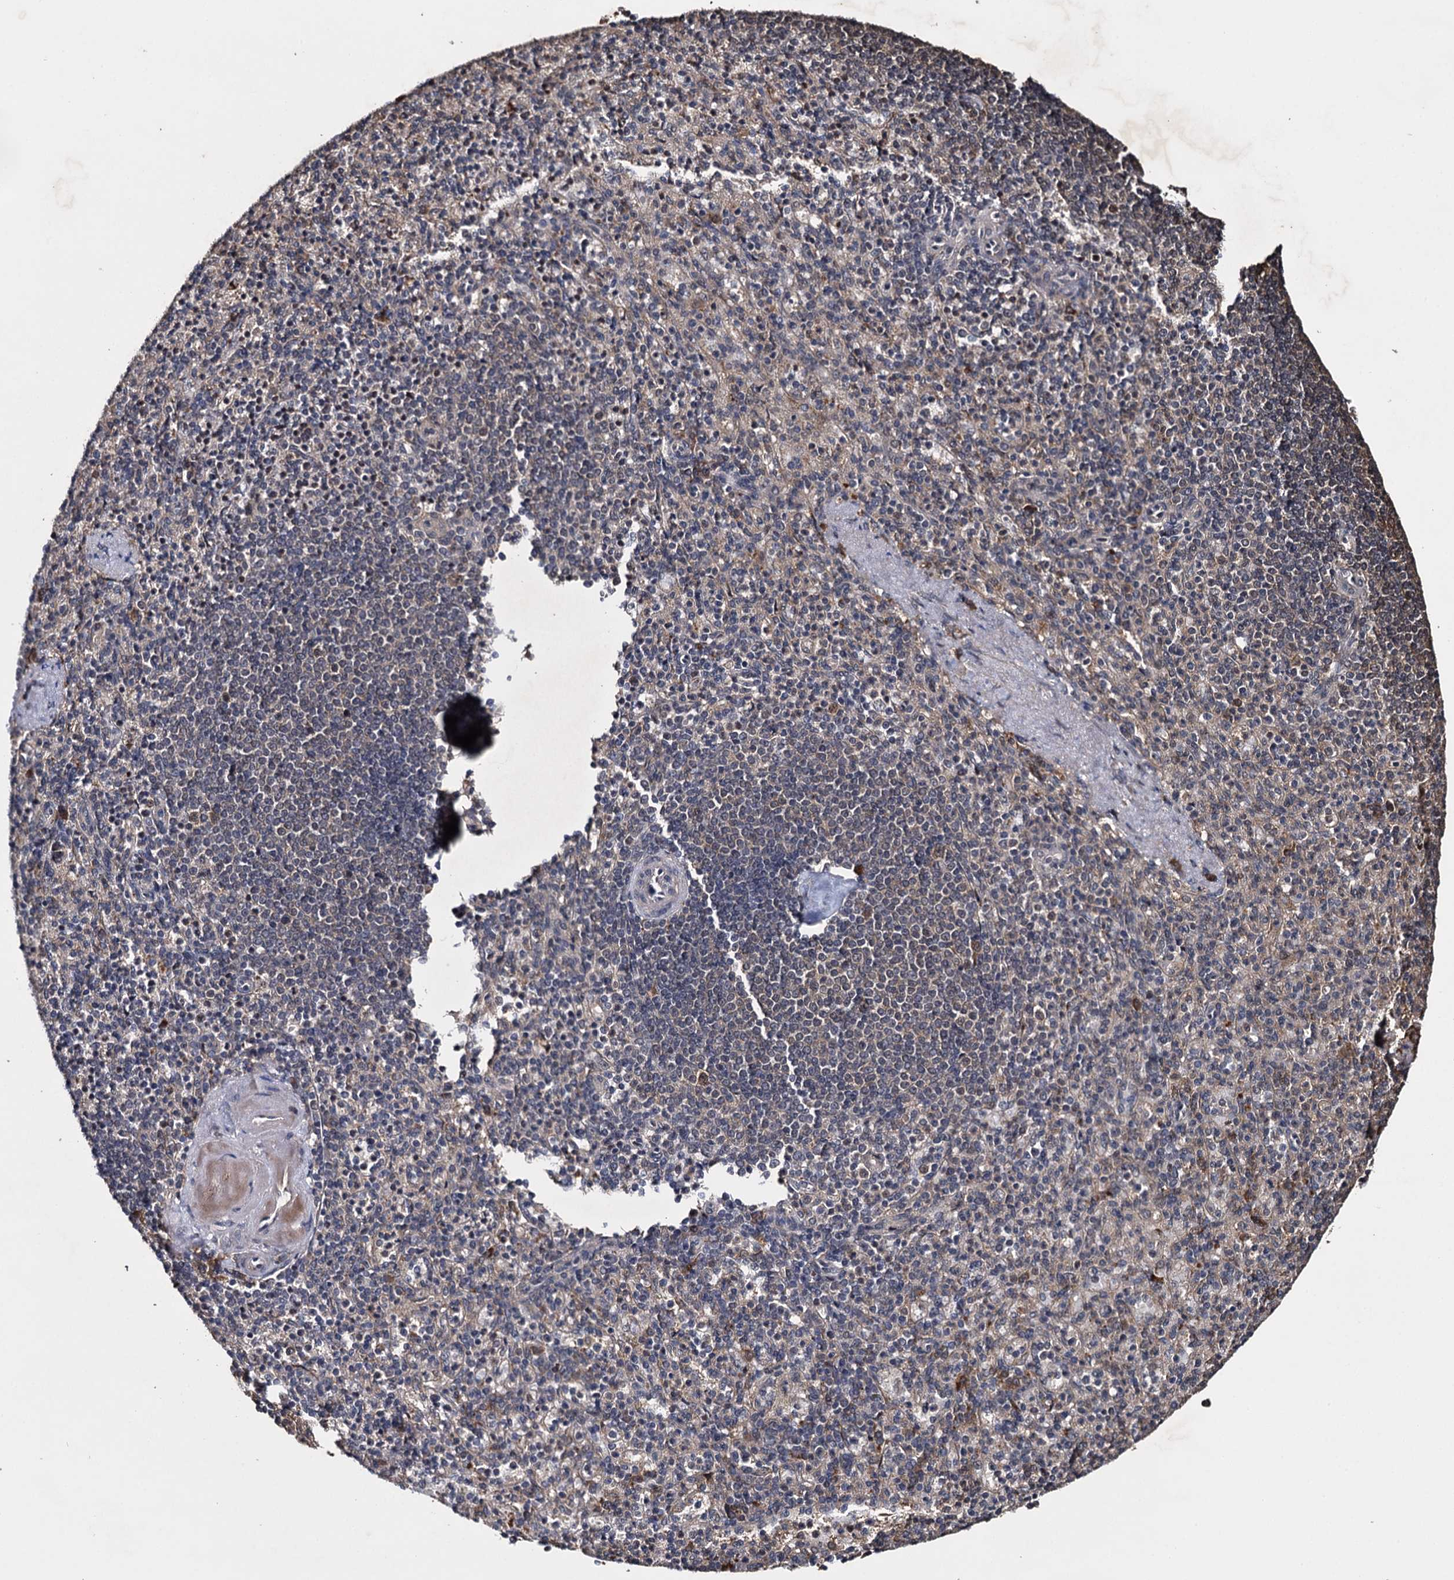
{"staining": {"intensity": "moderate", "quantity": "<25%", "location": "cytoplasmic/membranous"}, "tissue": "spleen", "cell_type": "Cells in red pulp", "image_type": "normal", "snomed": [{"axis": "morphology", "description": "Normal tissue, NOS"}, {"axis": "topography", "description": "Spleen"}], "caption": "The histopathology image exhibits immunohistochemical staining of benign spleen. There is moderate cytoplasmic/membranous expression is present in approximately <25% of cells in red pulp.", "gene": "SLC46A3", "patient": {"sex": "female", "age": 74}}